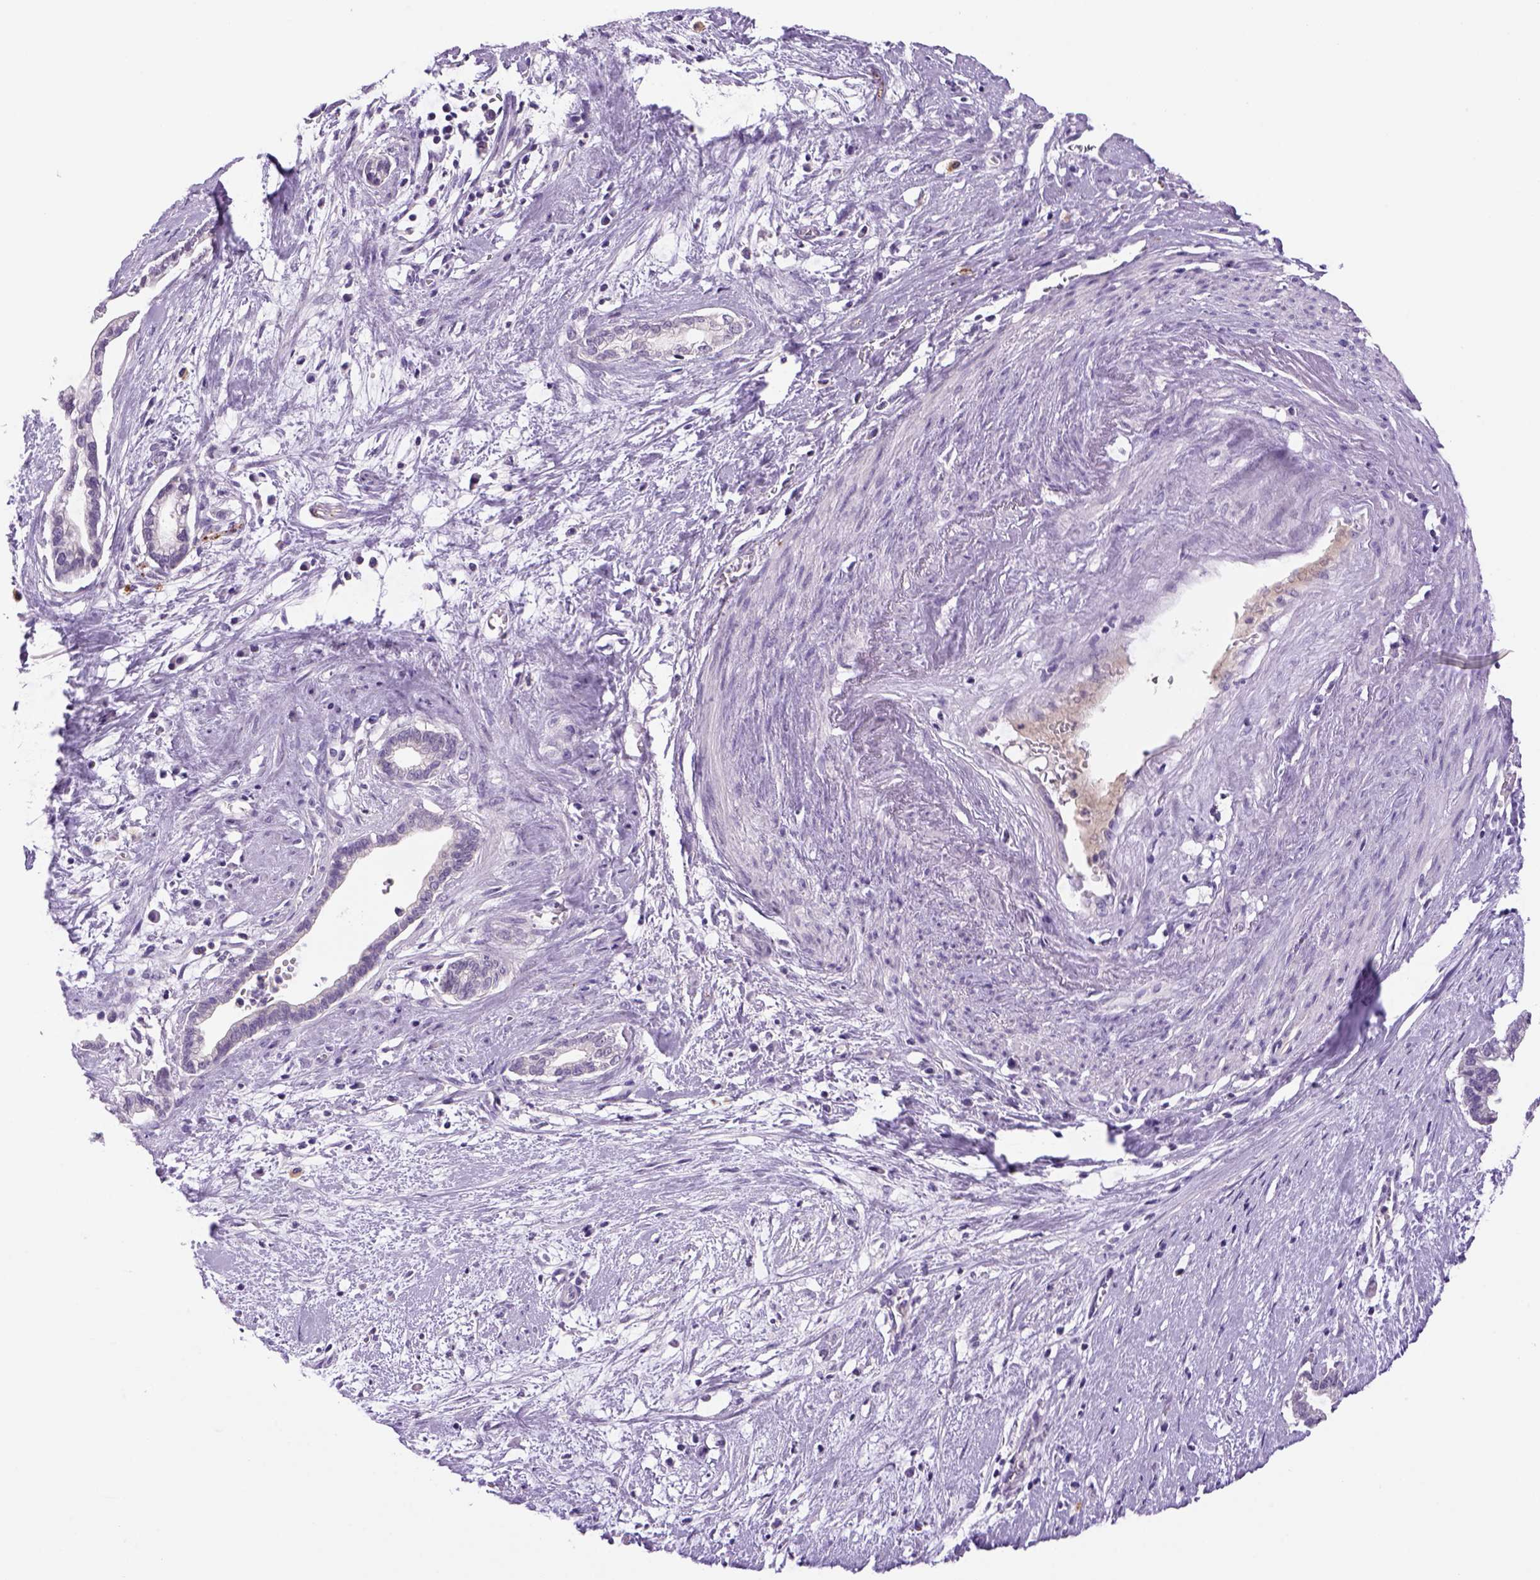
{"staining": {"intensity": "negative", "quantity": "none", "location": "none"}, "tissue": "cervical cancer", "cell_type": "Tumor cells", "image_type": "cancer", "snomed": [{"axis": "morphology", "description": "Adenocarcinoma, NOS"}, {"axis": "topography", "description": "Cervix"}], "caption": "Image shows no protein staining in tumor cells of adenocarcinoma (cervical) tissue. (Stains: DAB (3,3'-diaminobenzidine) immunohistochemistry (IHC) with hematoxylin counter stain, Microscopy: brightfield microscopy at high magnification).", "gene": "DBH", "patient": {"sex": "female", "age": 62}}